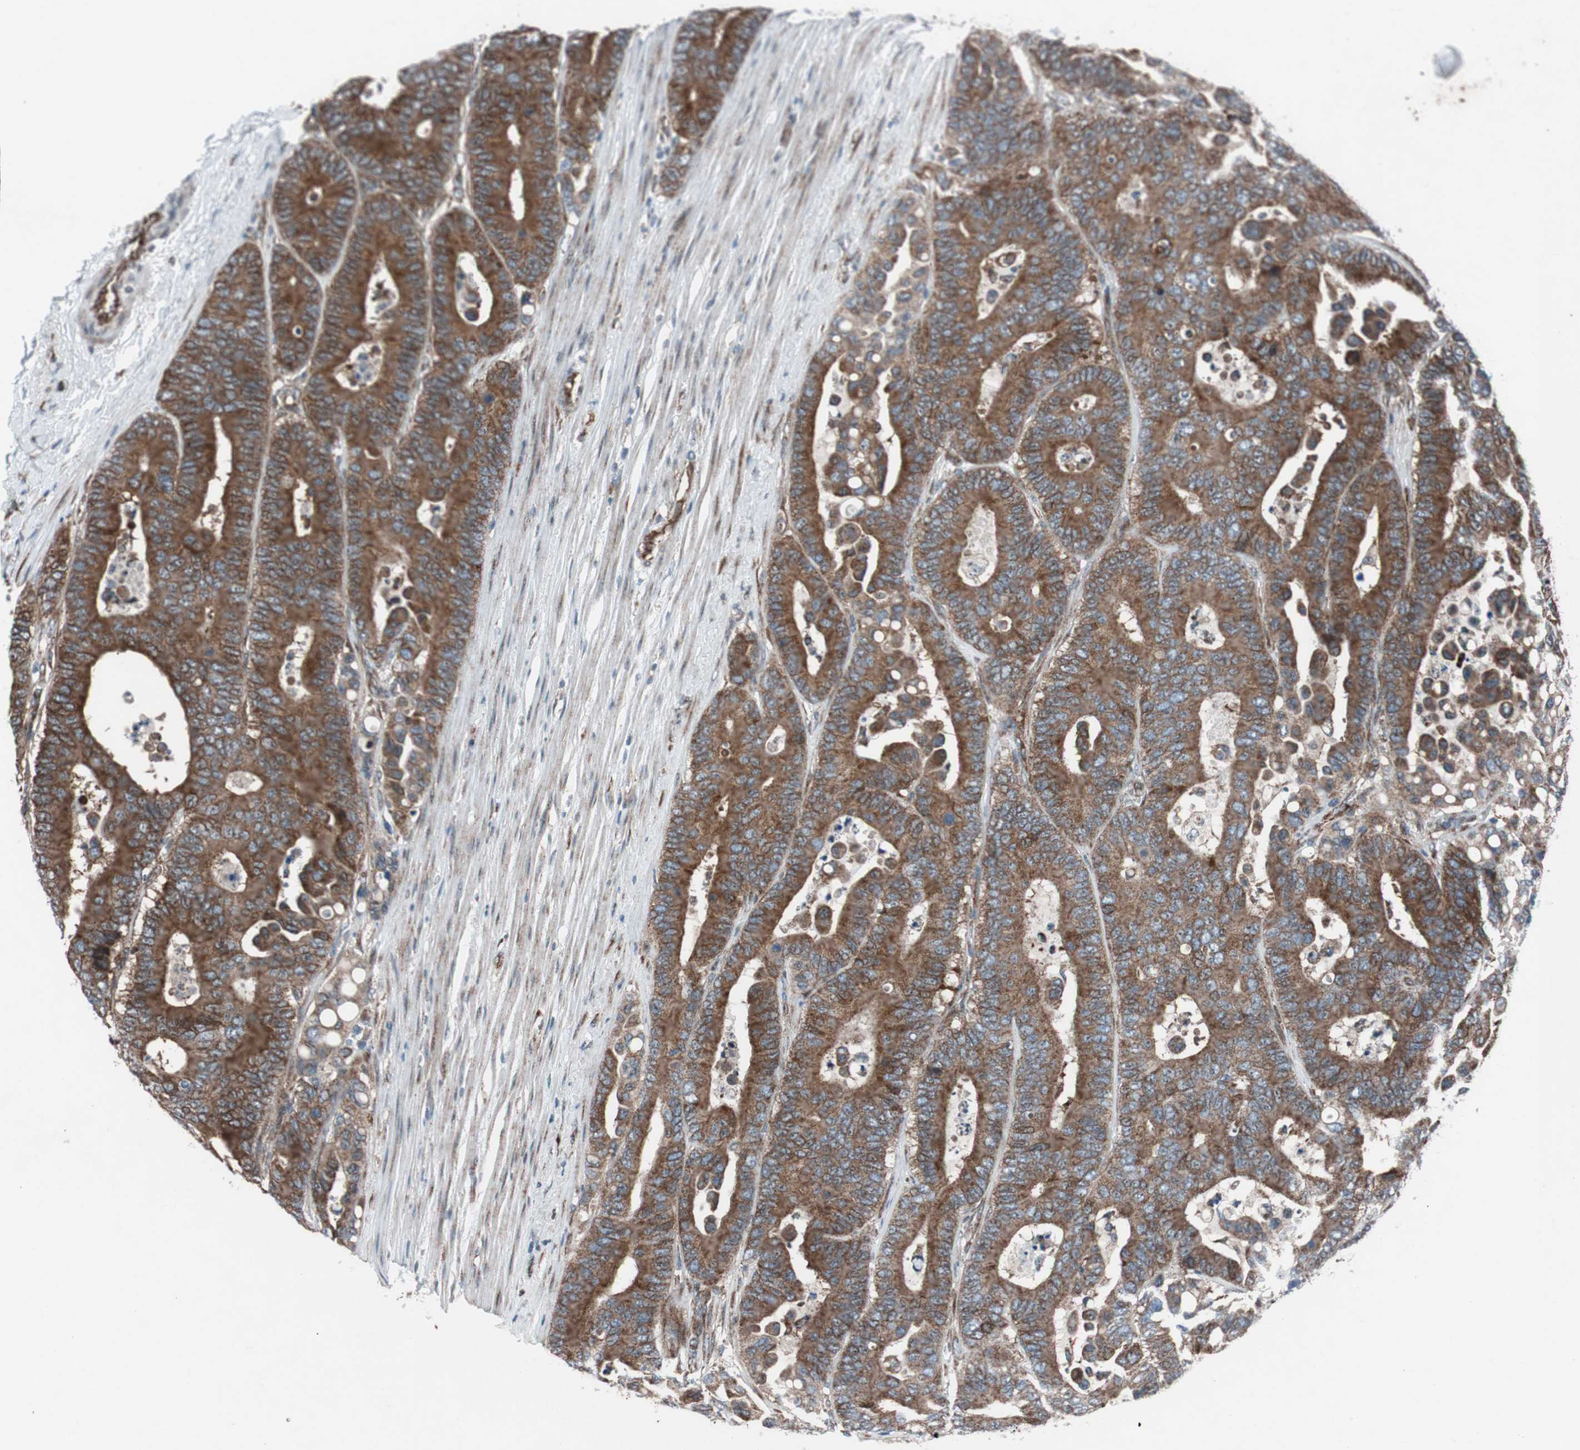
{"staining": {"intensity": "strong", "quantity": ">75%", "location": "cytoplasmic/membranous"}, "tissue": "colorectal cancer", "cell_type": "Tumor cells", "image_type": "cancer", "snomed": [{"axis": "morphology", "description": "Normal tissue, NOS"}, {"axis": "morphology", "description": "Adenocarcinoma, NOS"}, {"axis": "topography", "description": "Colon"}], "caption": "Colorectal cancer was stained to show a protein in brown. There is high levels of strong cytoplasmic/membranous staining in about >75% of tumor cells.", "gene": "CCL14", "patient": {"sex": "male", "age": 82}}